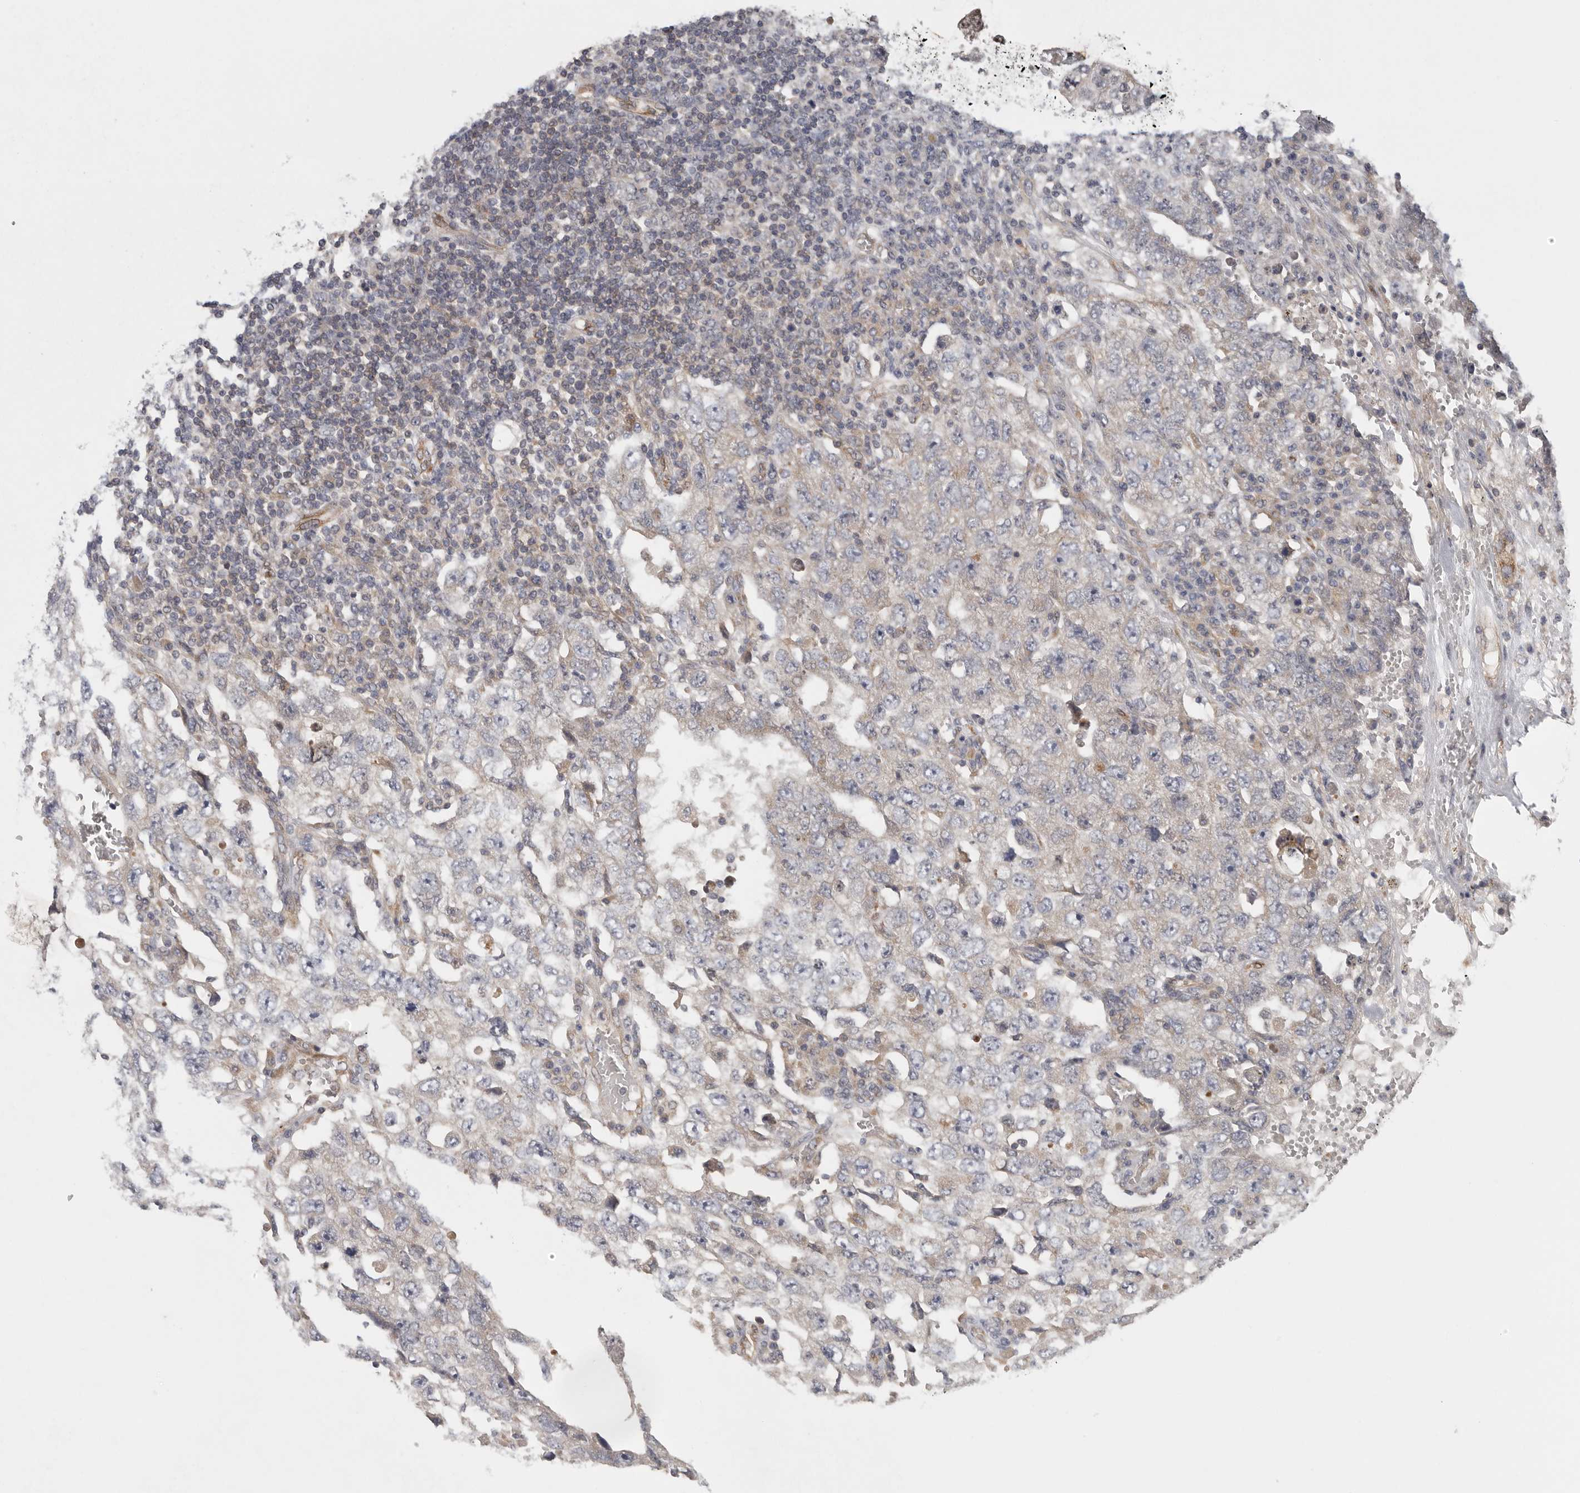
{"staining": {"intensity": "negative", "quantity": "none", "location": "none"}, "tissue": "testis cancer", "cell_type": "Tumor cells", "image_type": "cancer", "snomed": [{"axis": "morphology", "description": "Carcinoma, Embryonal, NOS"}, {"axis": "topography", "description": "Testis"}], "caption": "DAB (3,3'-diaminobenzidine) immunohistochemical staining of human embryonal carcinoma (testis) exhibits no significant staining in tumor cells.", "gene": "BCAP29", "patient": {"sex": "male", "age": 26}}